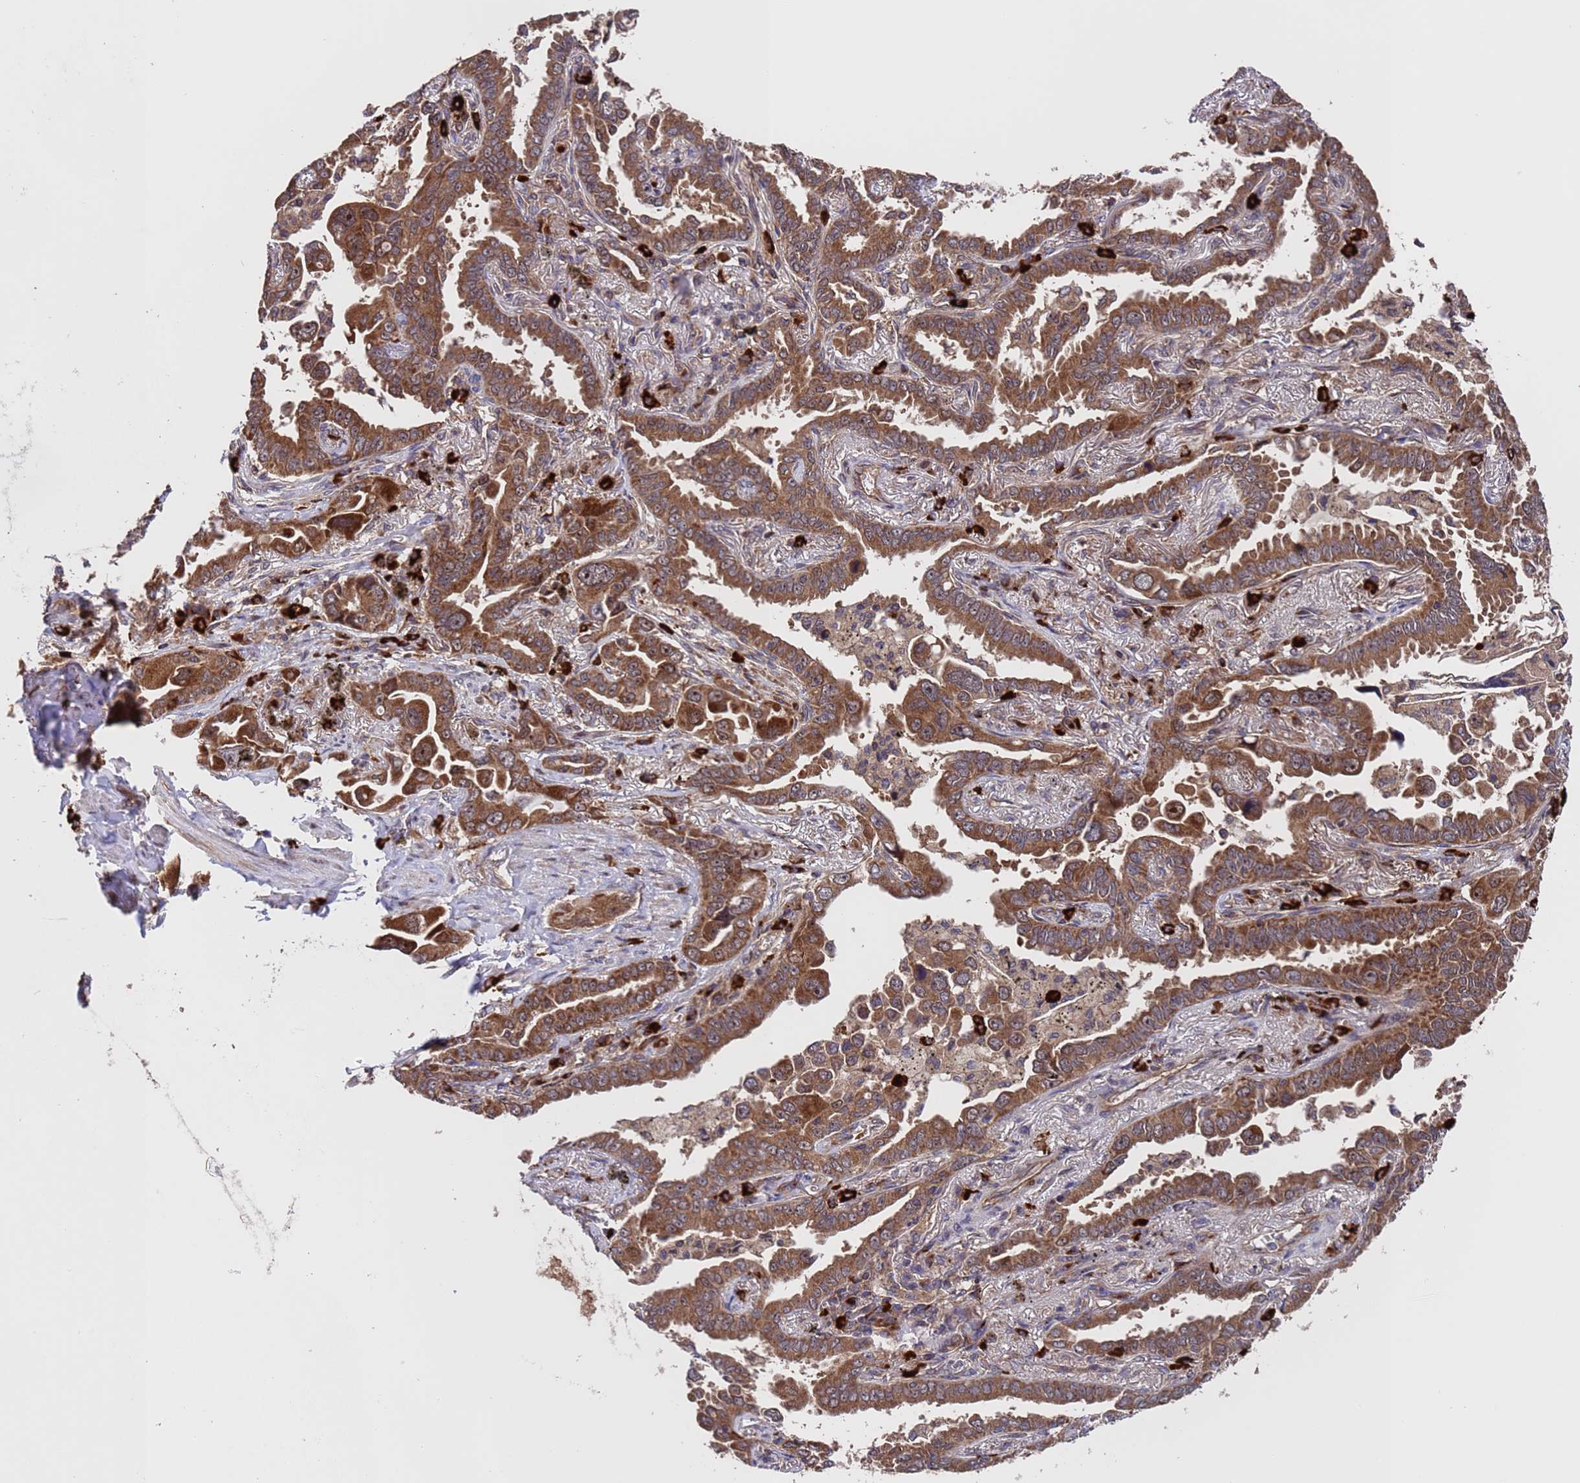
{"staining": {"intensity": "strong", "quantity": ">75%", "location": "cytoplasmic/membranous"}, "tissue": "lung cancer", "cell_type": "Tumor cells", "image_type": "cancer", "snomed": [{"axis": "morphology", "description": "Adenocarcinoma, NOS"}, {"axis": "topography", "description": "Lung"}], "caption": "Immunohistochemical staining of human lung adenocarcinoma demonstrates high levels of strong cytoplasmic/membranous protein staining in about >75% of tumor cells. Nuclei are stained in blue.", "gene": "TSR3", "patient": {"sex": "male", "age": 67}}